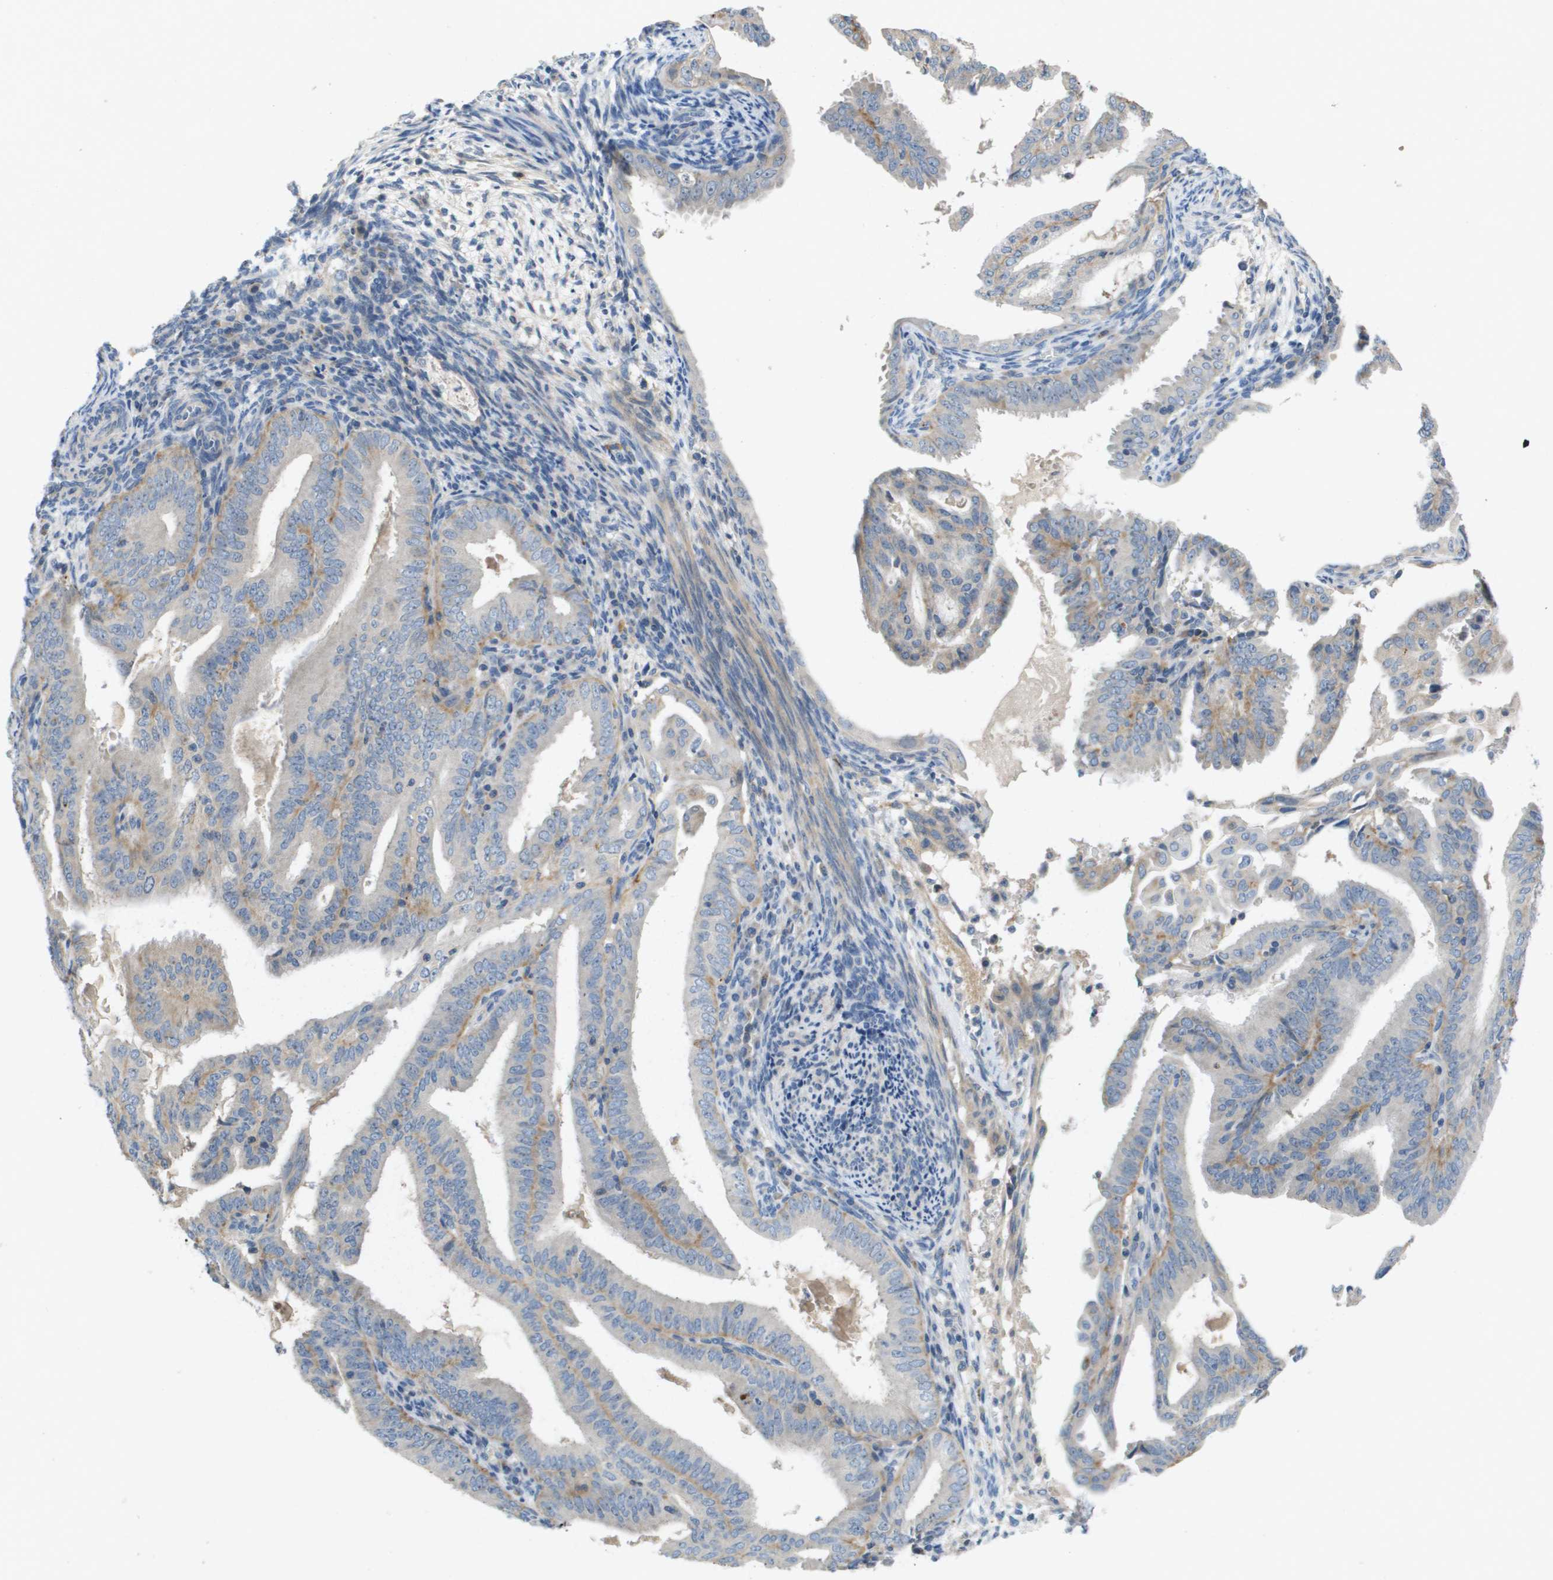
{"staining": {"intensity": "weak", "quantity": "<25%", "location": "cytoplasmic/membranous"}, "tissue": "endometrial cancer", "cell_type": "Tumor cells", "image_type": "cancer", "snomed": [{"axis": "morphology", "description": "Adenocarcinoma, NOS"}, {"axis": "topography", "description": "Endometrium"}], "caption": "DAB immunohistochemical staining of endometrial adenocarcinoma demonstrates no significant positivity in tumor cells.", "gene": "B3GNT5", "patient": {"sex": "female", "age": 58}}